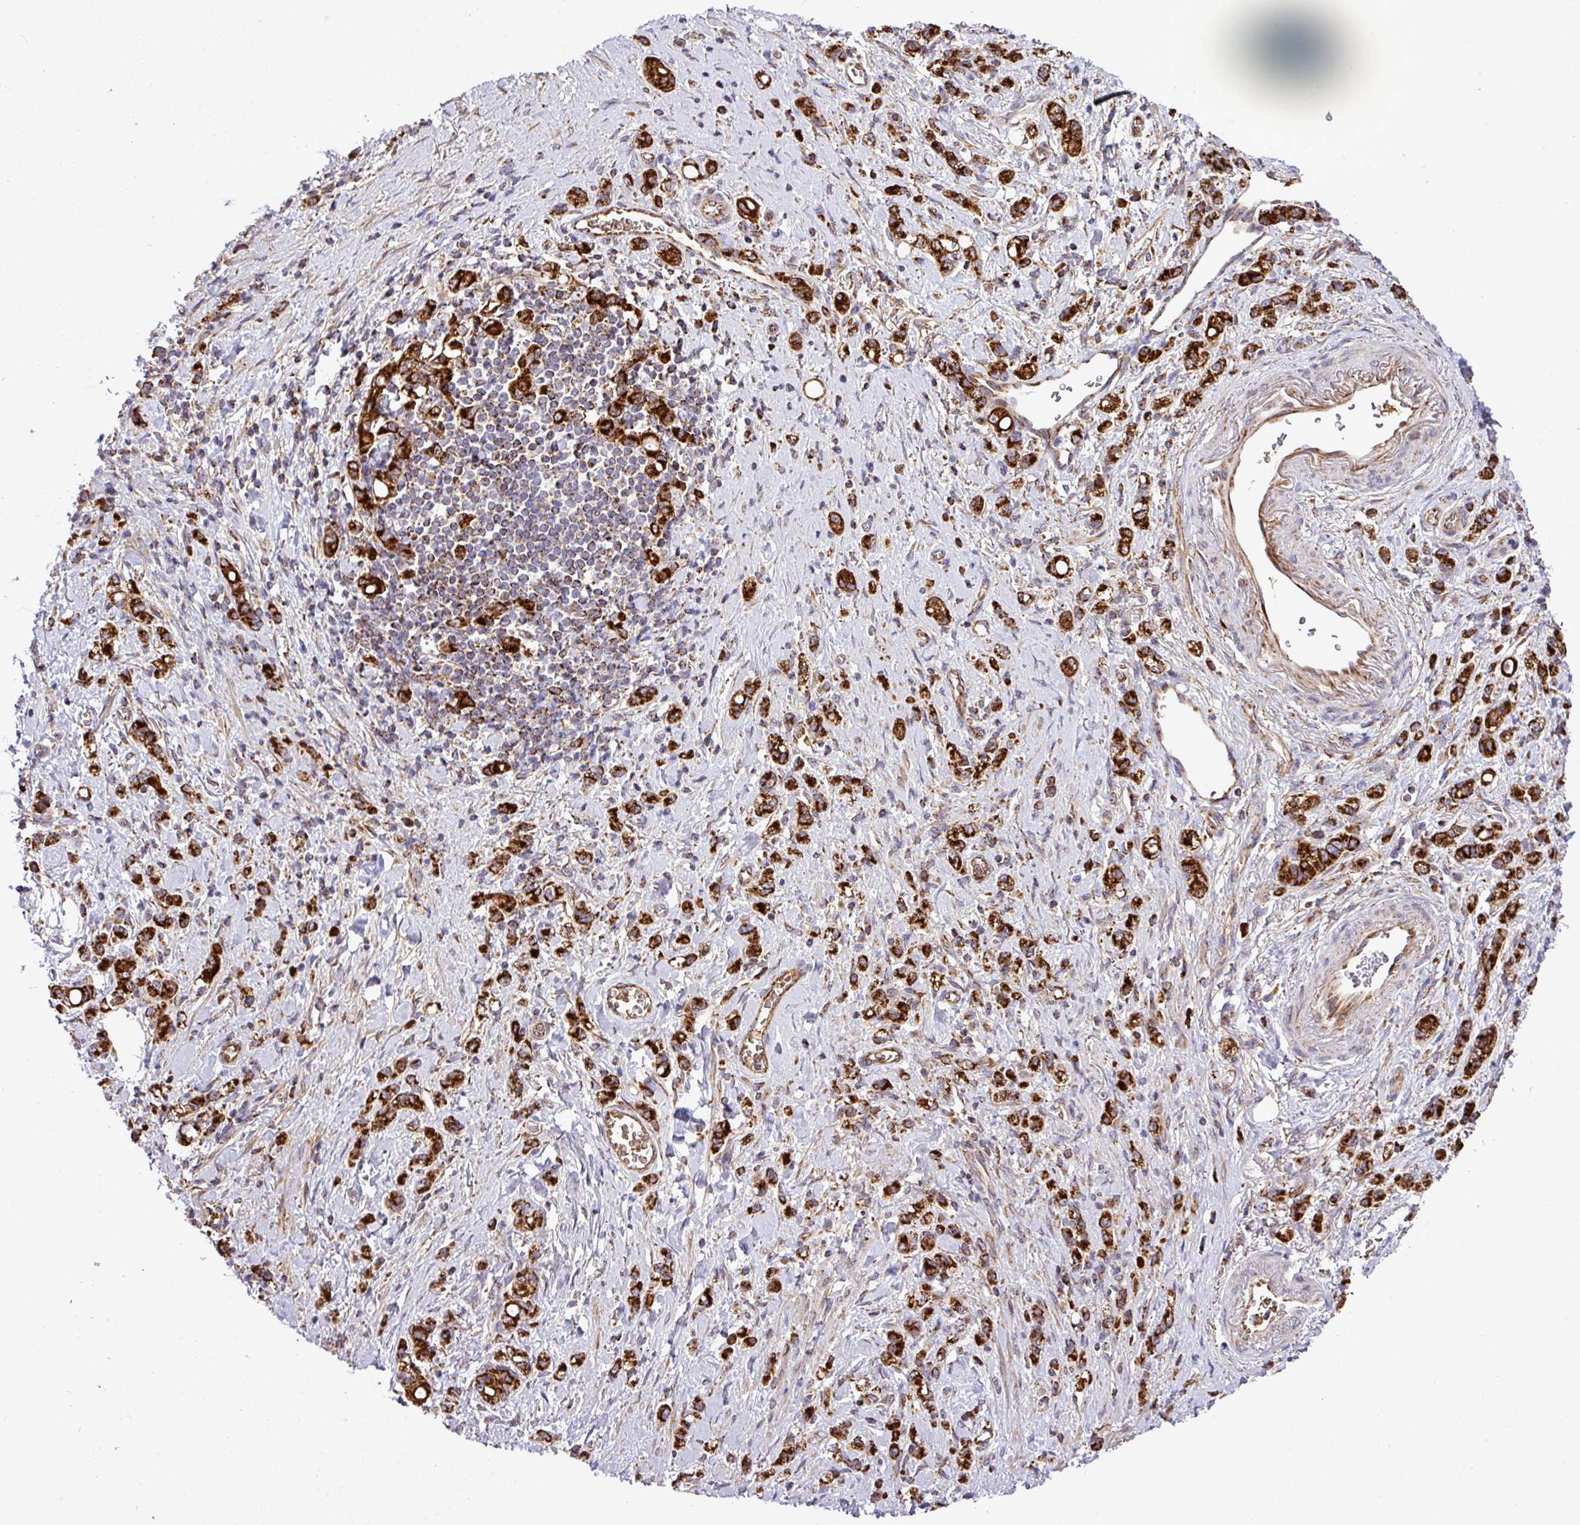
{"staining": {"intensity": "strong", "quantity": ">75%", "location": "cytoplasmic/membranous"}, "tissue": "stomach cancer", "cell_type": "Tumor cells", "image_type": "cancer", "snomed": [{"axis": "morphology", "description": "Adenocarcinoma, NOS"}, {"axis": "topography", "description": "Stomach"}], "caption": "Stomach cancer (adenocarcinoma) tissue exhibits strong cytoplasmic/membranous expression in about >75% of tumor cells, visualized by immunohistochemistry. (brown staining indicates protein expression, while blue staining denotes nuclei).", "gene": "ZNF569", "patient": {"sex": "male", "age": 77}}